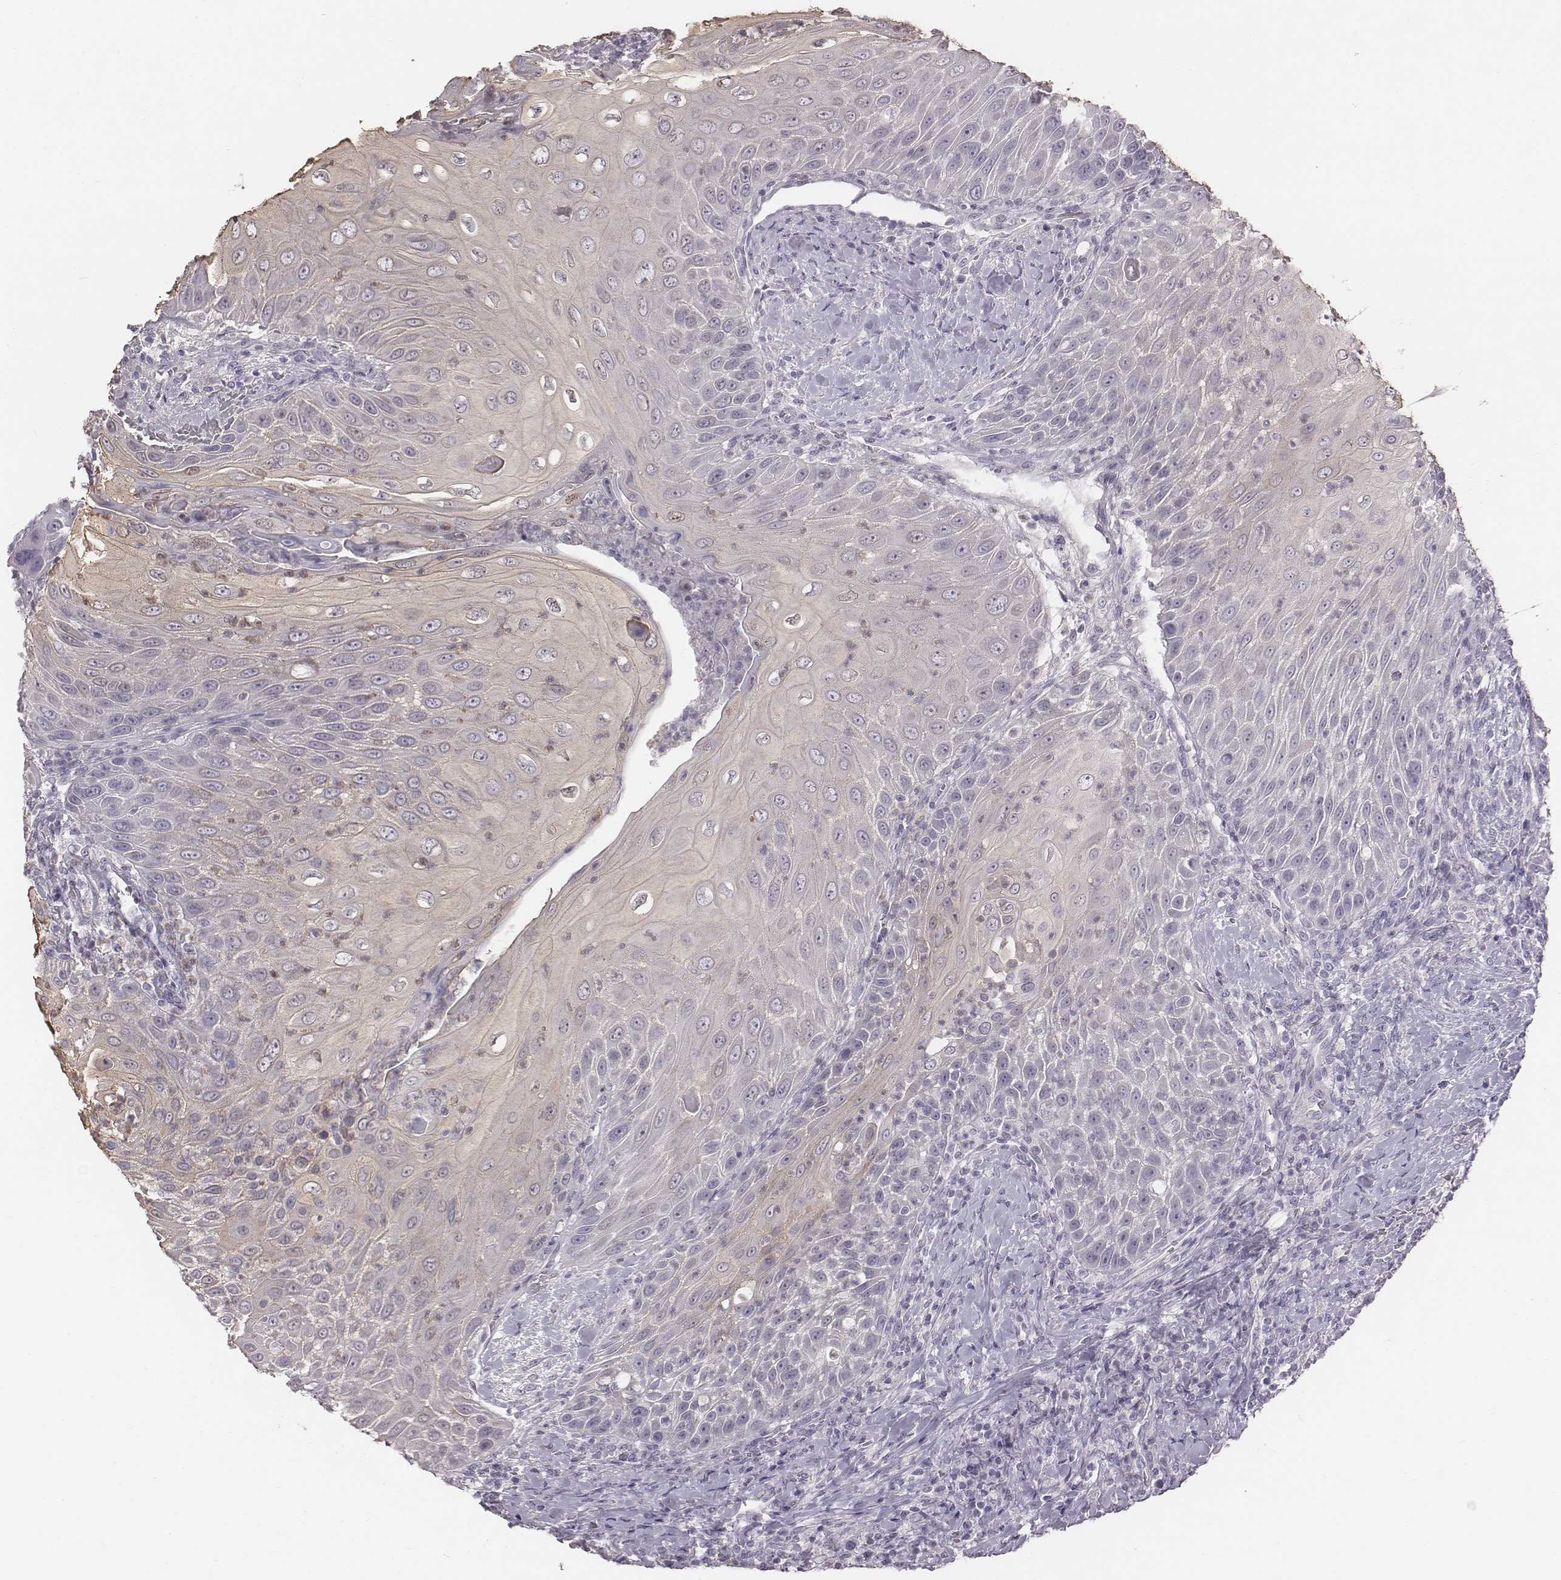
{"staining": {"intensity": "weak", "quantity": "<25%", "location": "cytoplasmic/membranous"}, "tissue": "head and neck cancer", "cell_type": "Tumor cells", "image_type": "cancer", "snomed": [{"axis": "morphology", "description": "Squamous cell carcinoma, NOS"}, {"axis": "topography", "description": "Head-Neck"}], "caption": "Human squamous cell carcinoma (head and neck) stained for a protein using immunohistochemistry (IHC) displays no staining in tumor cells.", "gene": "C6orf58", "patient": {"sex": "male", "age": 69}}